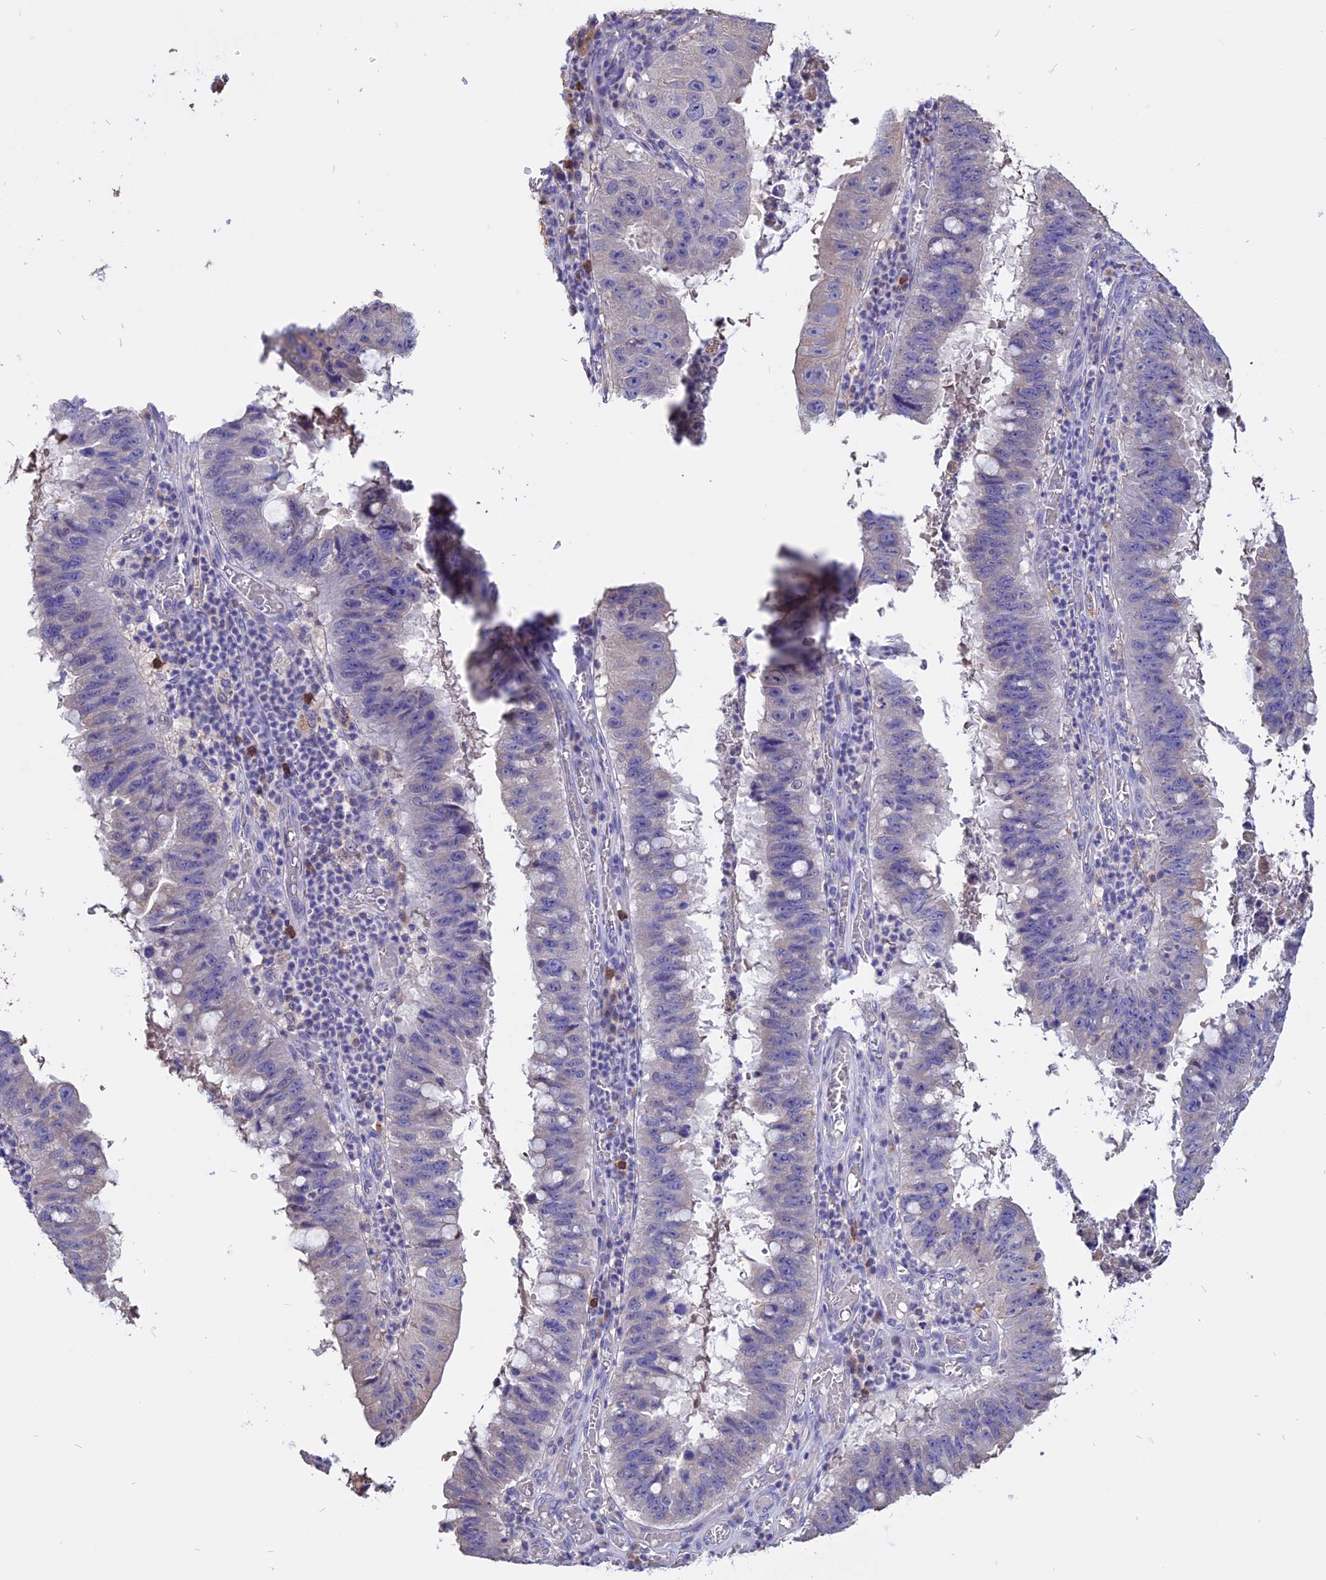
{"staining": {"intensity": "negative", "quantity": "none", "location": "none"}, "tissue": "stomach cancer", "cell_type": "Tumor cells", "image_type": "cancer", "snomed": [{"axis": "morphology", "description": "Adenocarcinoma, NOS"}, {"axis": "topography", "description": "Stomach"}], "caption": "Stomach adenocarcinoma was stained to show a protein in brown. There is no significant expression in tumor cells.", "gene": "CARMIL2", "patient": {"sex": "male", "age": 59}}